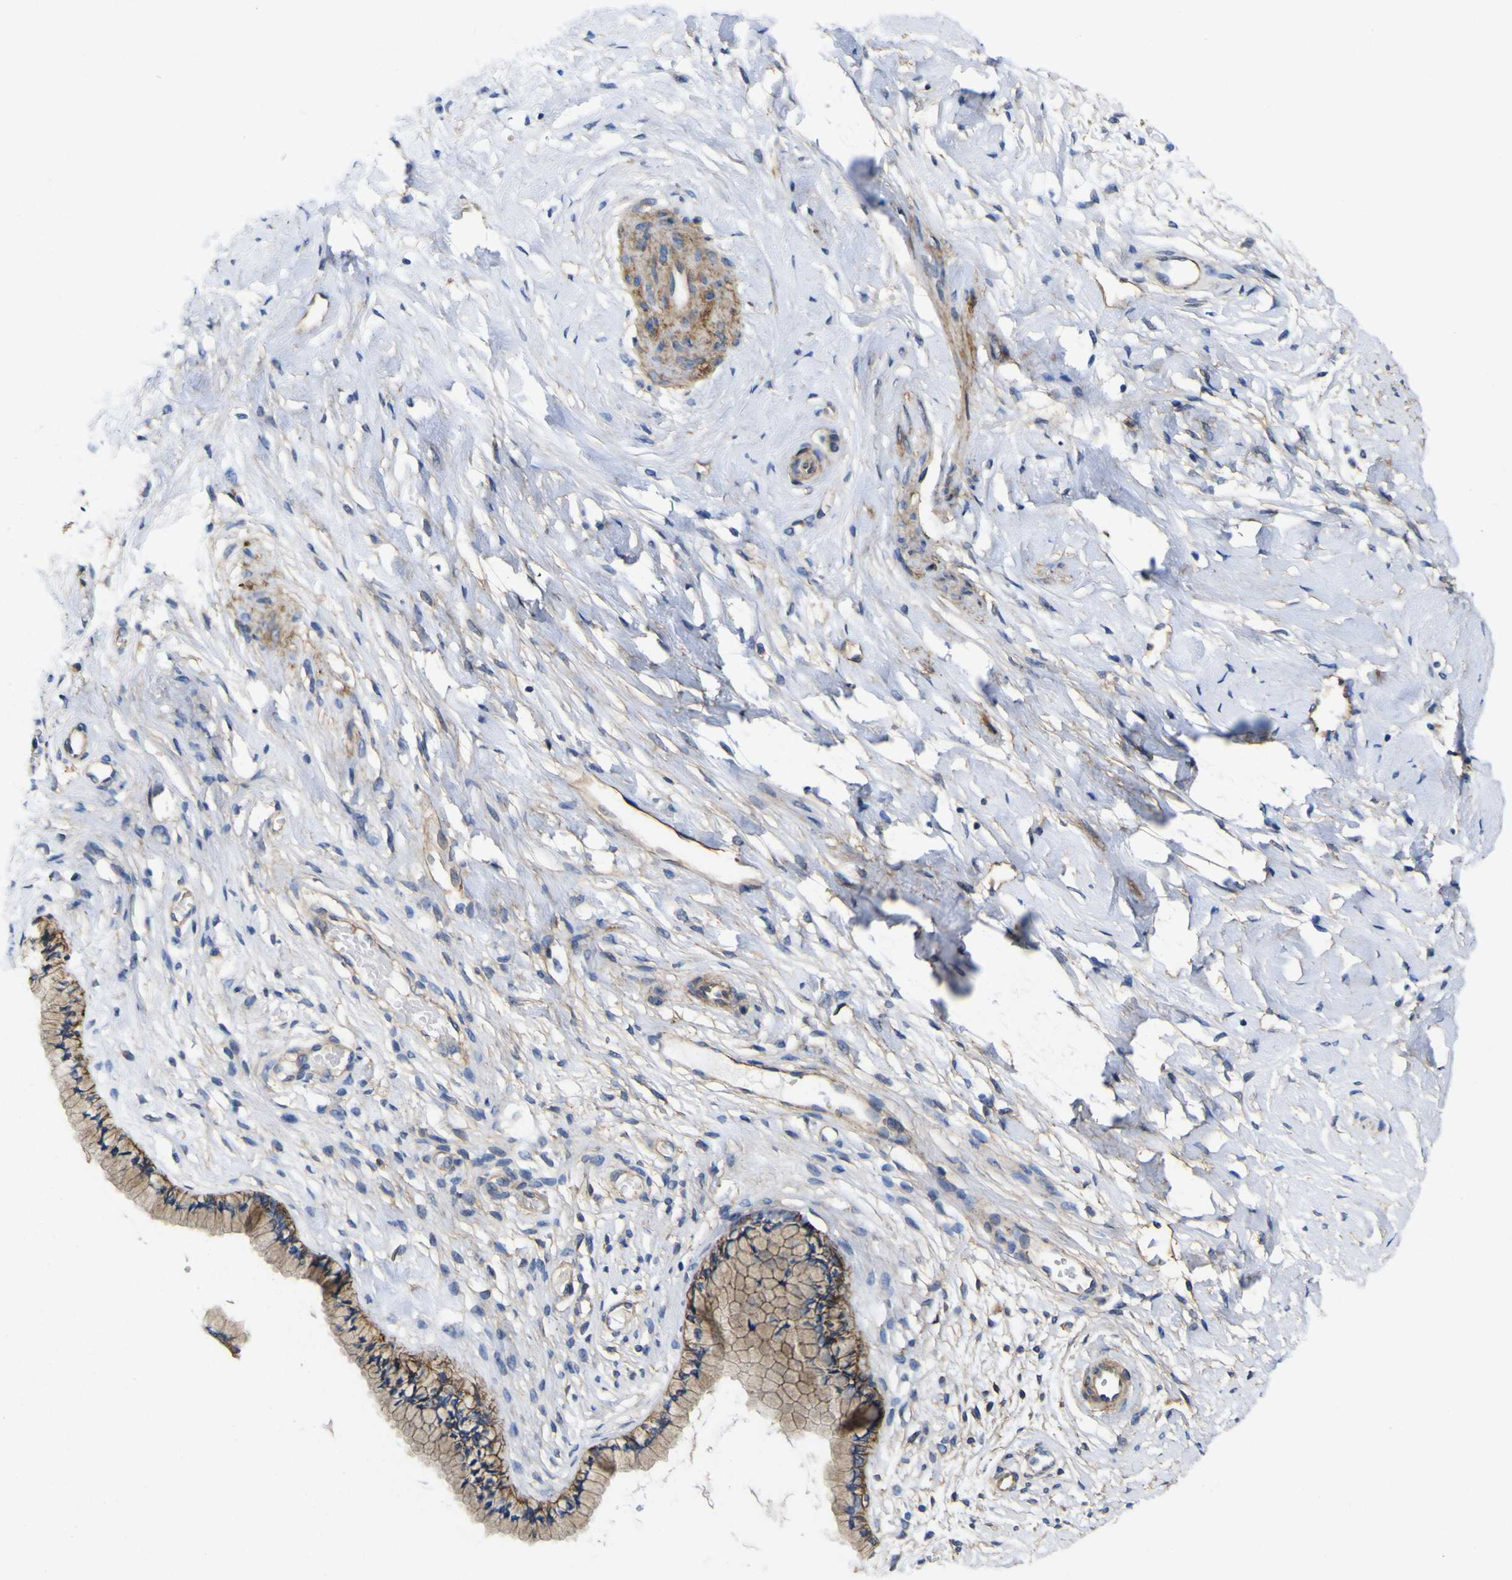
{"staining": {"intensity": "moderate", "quantity": ">75%", "location": "cytoplasmic/membranous"}, "tissue": "cervix", "cell_type": "Glandular cells", "image_type": "normal", "snomed": [{"axis": "morphology", "description": "Normal tissue, NOS"}, {"axis": "topography", "description": "Cervix"}], "caption": "An IHC photomicrograph of benign tissue is shown. Protein staining in brown labels moderate cytoplasmic/membranous positivity in cervix within glandular cells.", "gene": "CD151", "patient": {"sex": "female", "age": 65}}